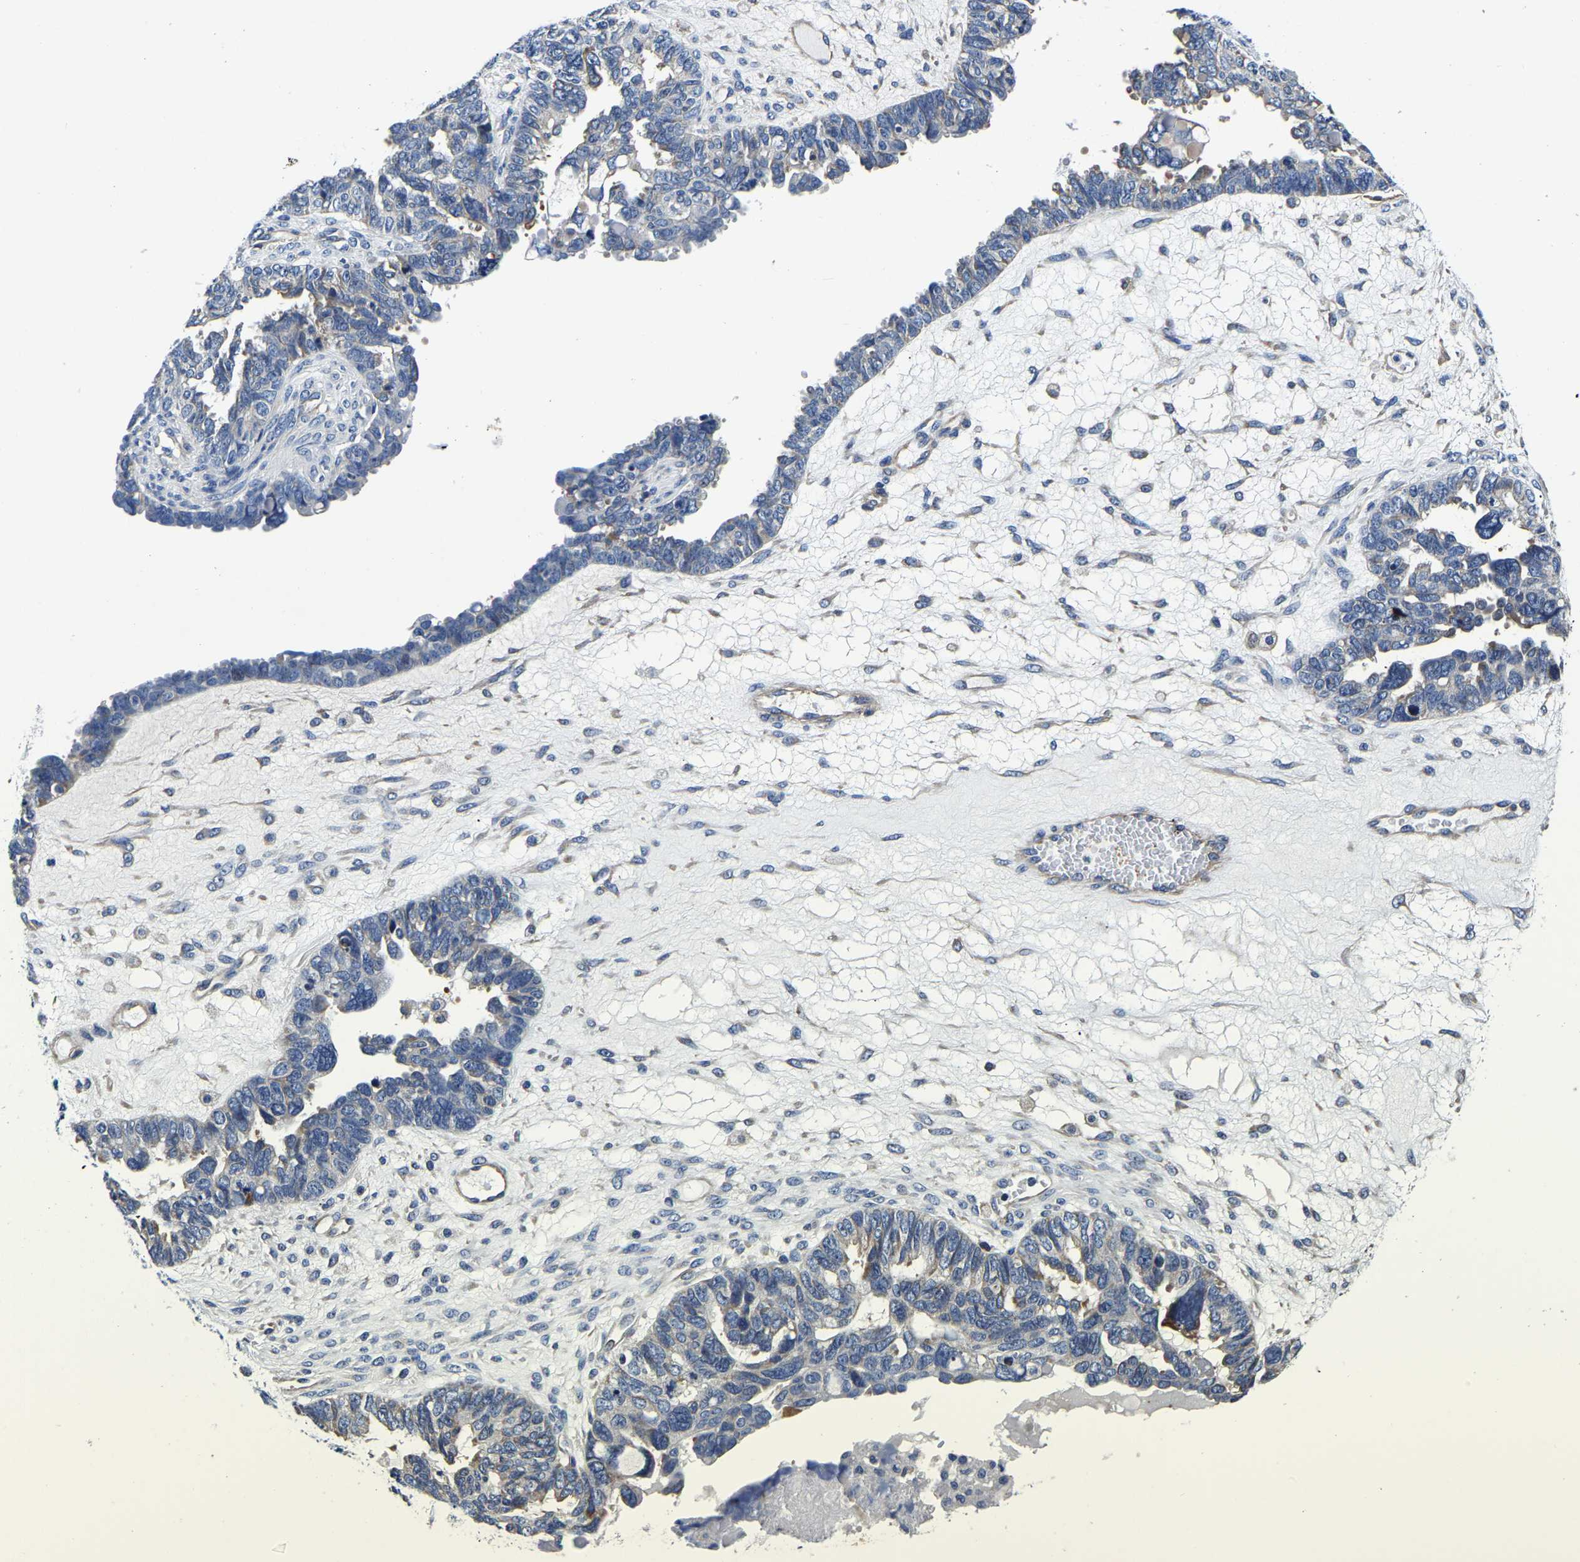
{"staining": {"intensity": "negative", "quantity": "none", "location": "none"}, "tissue": "ovarian cancer", "cell_type": "Tumor cells", "image_type": "cancer", "snomed": [{"axis": "morphology", "description": "Cystadenocarcinoma, serous, NOS"}, {"axis": "topography", "description": "Ovary"}], "caption": "This is an IHC micrograph of ovarian cancer. There is no staining in tumor cells.", "gene": "KCTD17", "patient": {"sex": "female", "age": 79}}